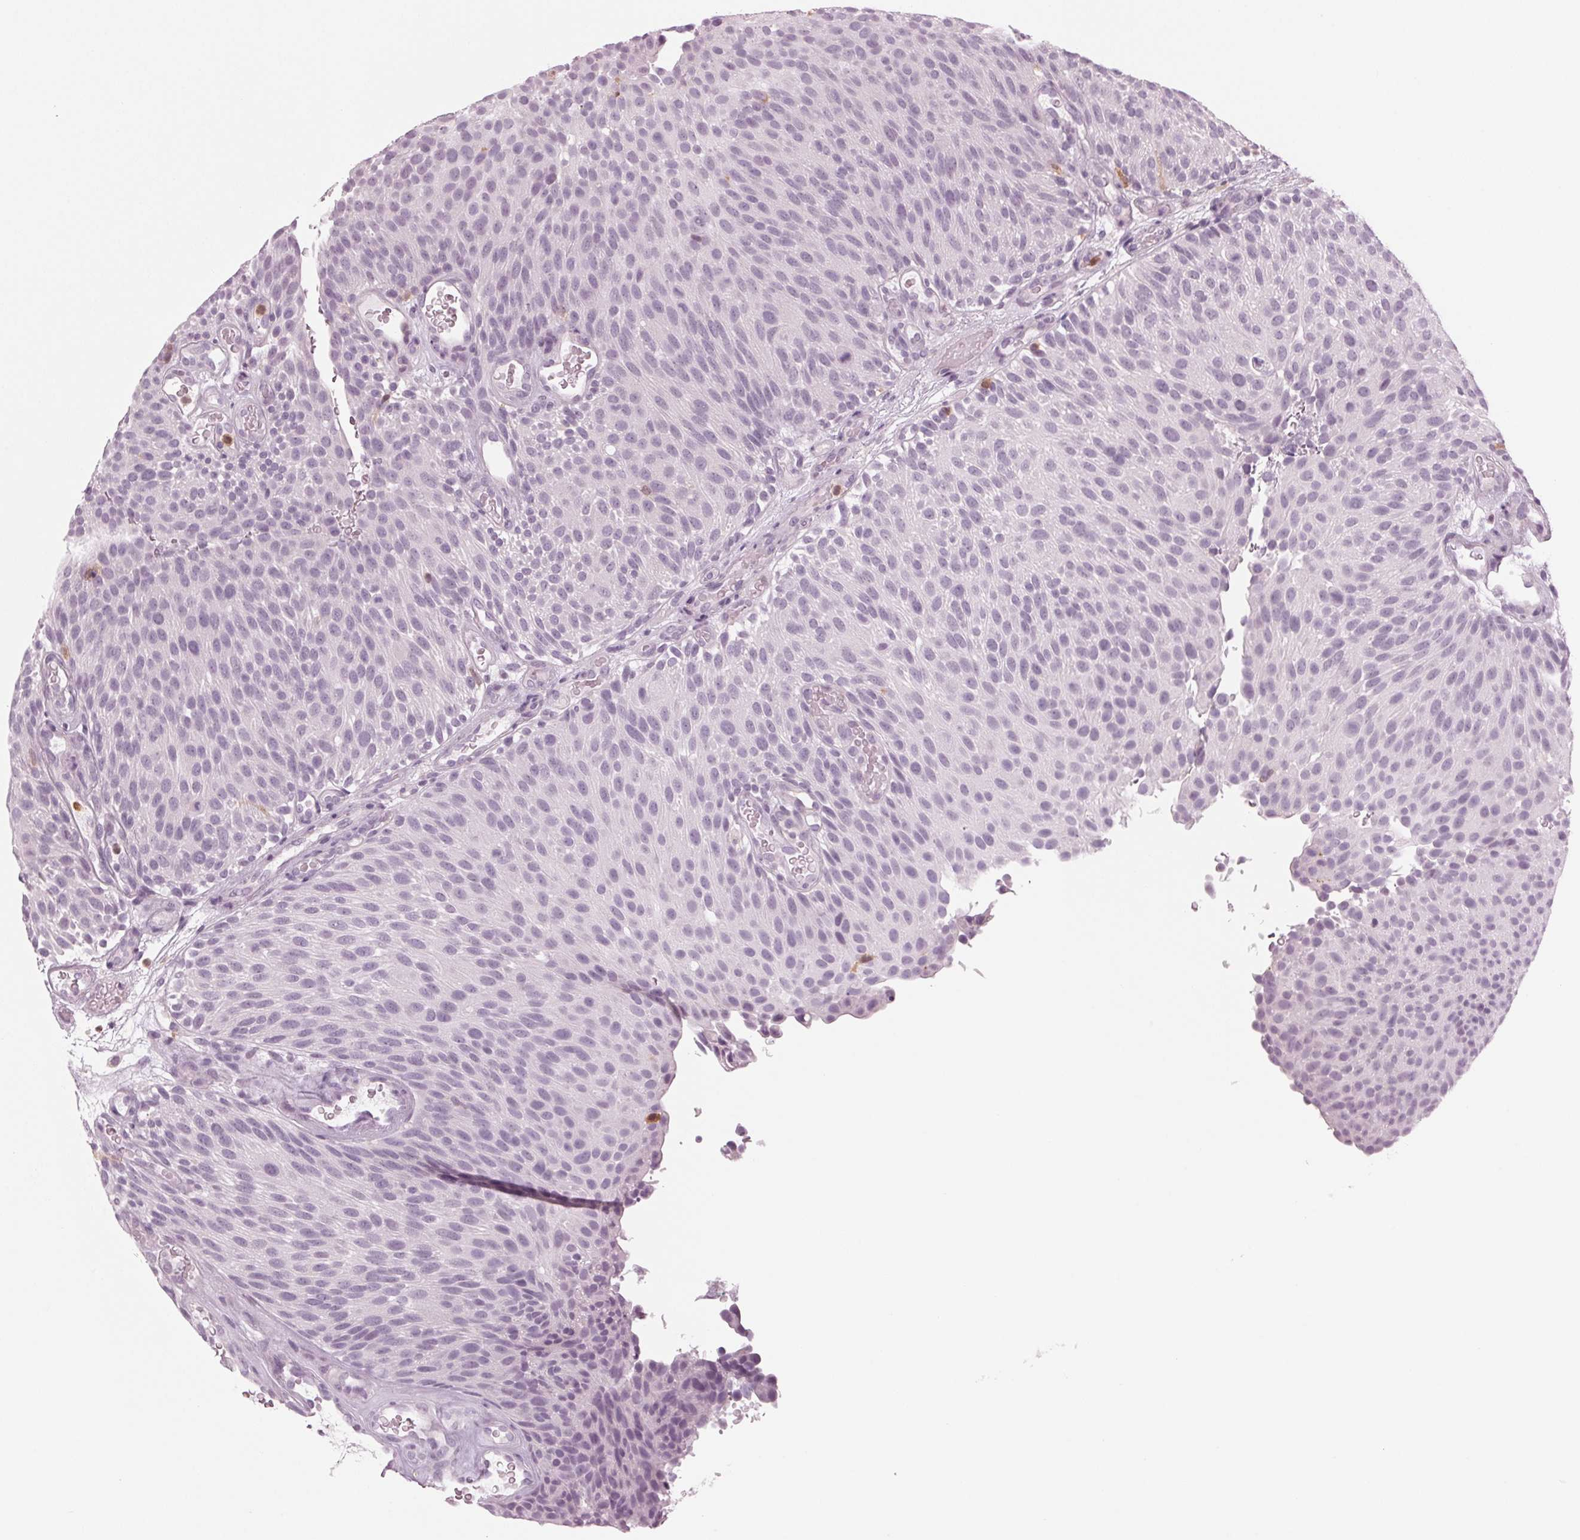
{"staining": {"intensity": "negative", "quantity": "none", "location": "none"}, "tissue": "urothelial cancer", "cell_type": "Tumor cells", "image_type": "cancer", "snomed": [{"axis": "morphology", "description": "Urothelial carcinoma, Low grade"}, {"axis": "topography", "description": "Urinary bladder"}], "caption": "This is a image of IHC staining of urothelial carcinoma (low-grade), which shows no positivity in tumor cells.", "gene": "BTLA", "patient": {"sex": "male", "age": 78}}